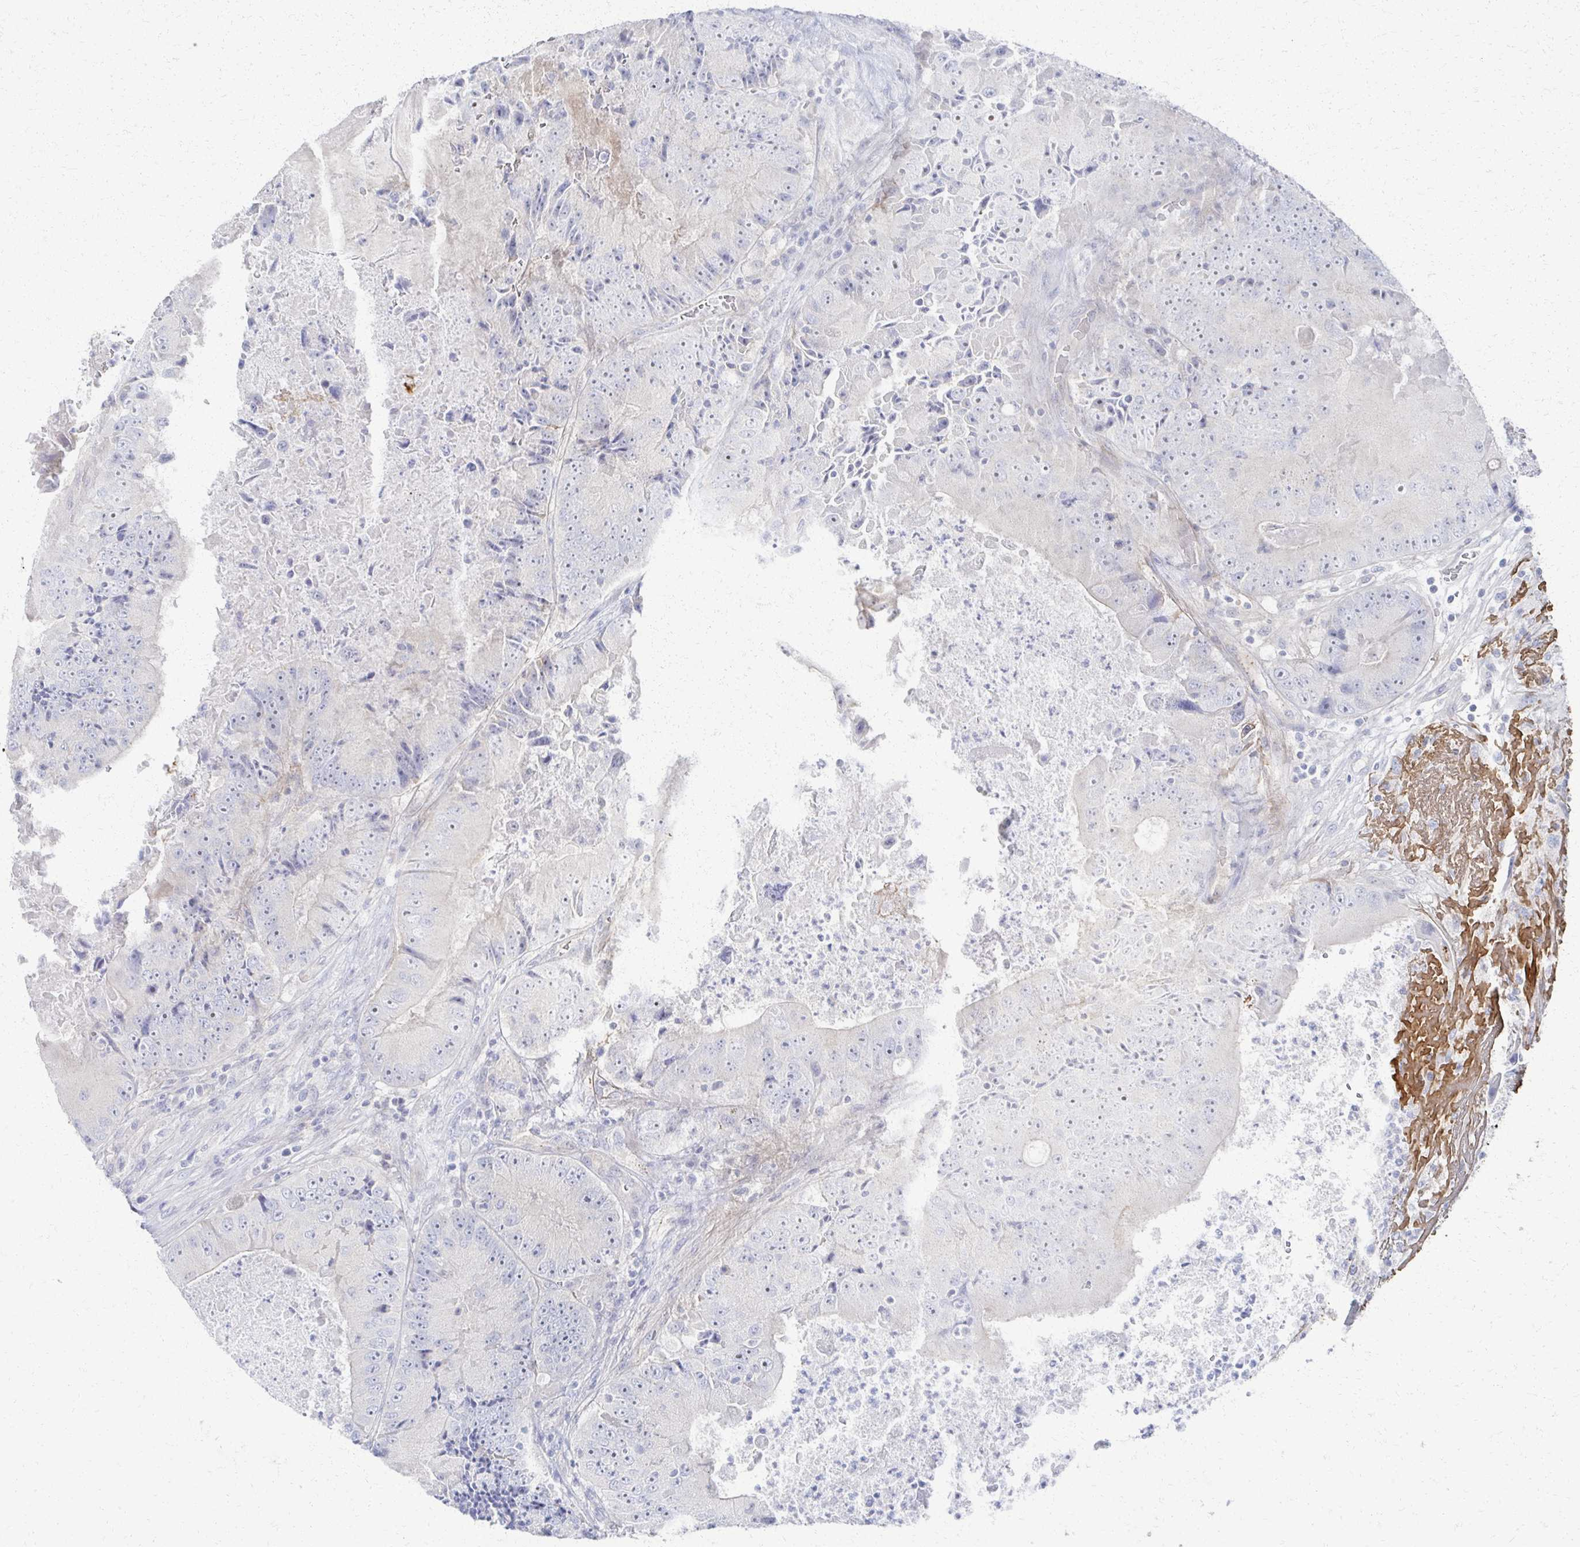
{"staining": {"intensity": "negative", "quantity": "none", "location": "none"}, "tissue": "colorectal cancer", "cell_type": "Tumor cells", "image_type": "cancer", "snomed": [{"axis": "morphology", "description": "Adenocarcinoma, NOS"}, {"axis": "topography", "description": "Colon"}], "caption": "This is an IHC histopathology image of human colorectal adenocarcinoma. There is no staining in tumor cells.", "gene": "PRR20A", "patient": {"sex": "female", "age": 86}}